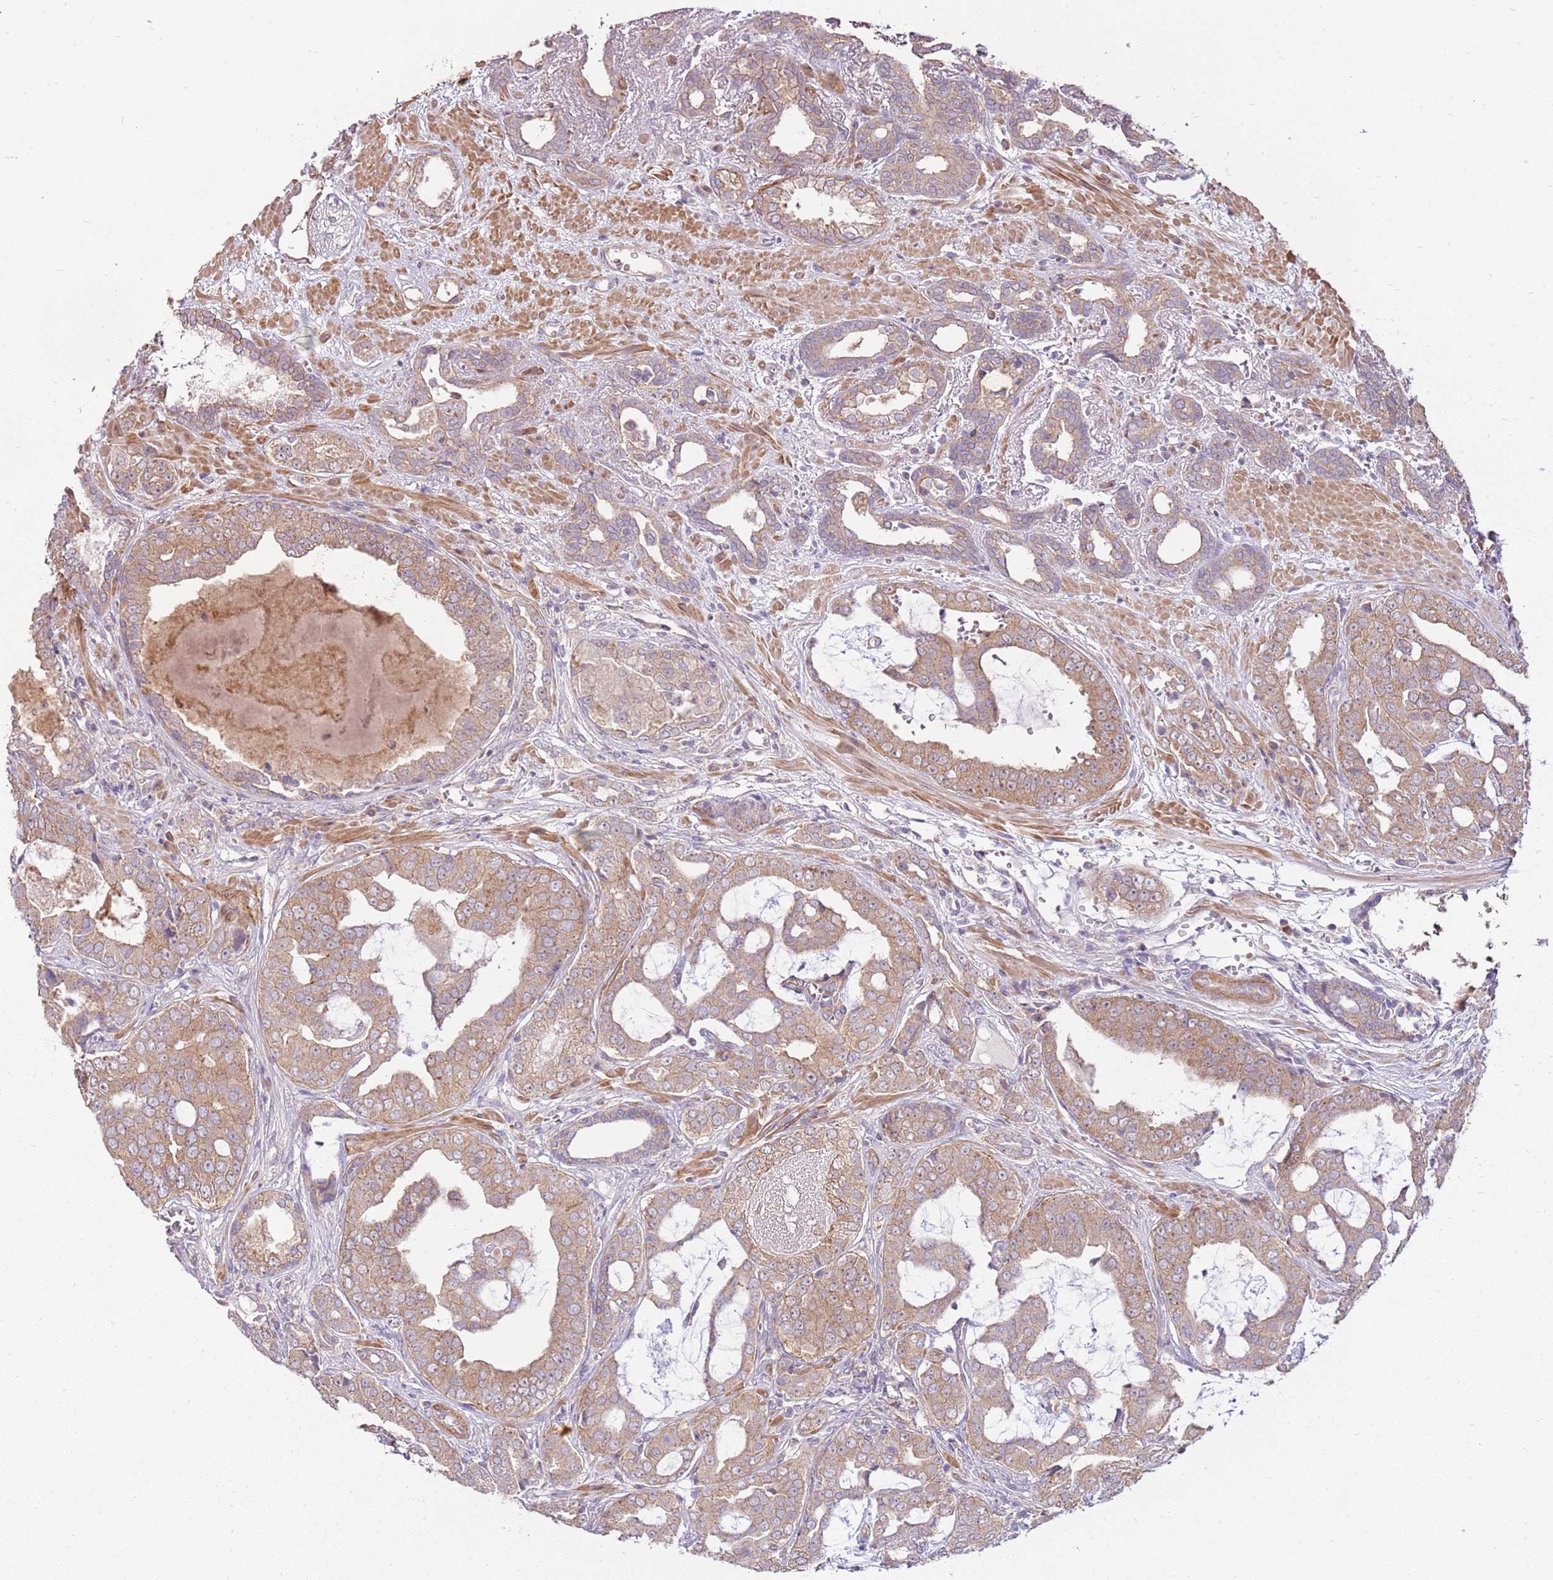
{"staining": {"intensity": "moderate", "quantity": ">75%", "location": "cytoplasmic/membranous"}, "tissue": "prostate cancer", "cell_type": "Tumor cells", "image_type": "cancer", "snomed": [{"axis": "morphology", "description": "Adenocarcinoma, High grade"}, {"axis": "topography", "description": "Prostate"}], "caption": "A brown stain labels moderate cytoplasmic/membranous staining of a protein in prostate cancer (high-grade adenocarcinoma) tumor cells.", "gene": "SPATA31D1", "patient": {"sex": "male", "age": 71}}